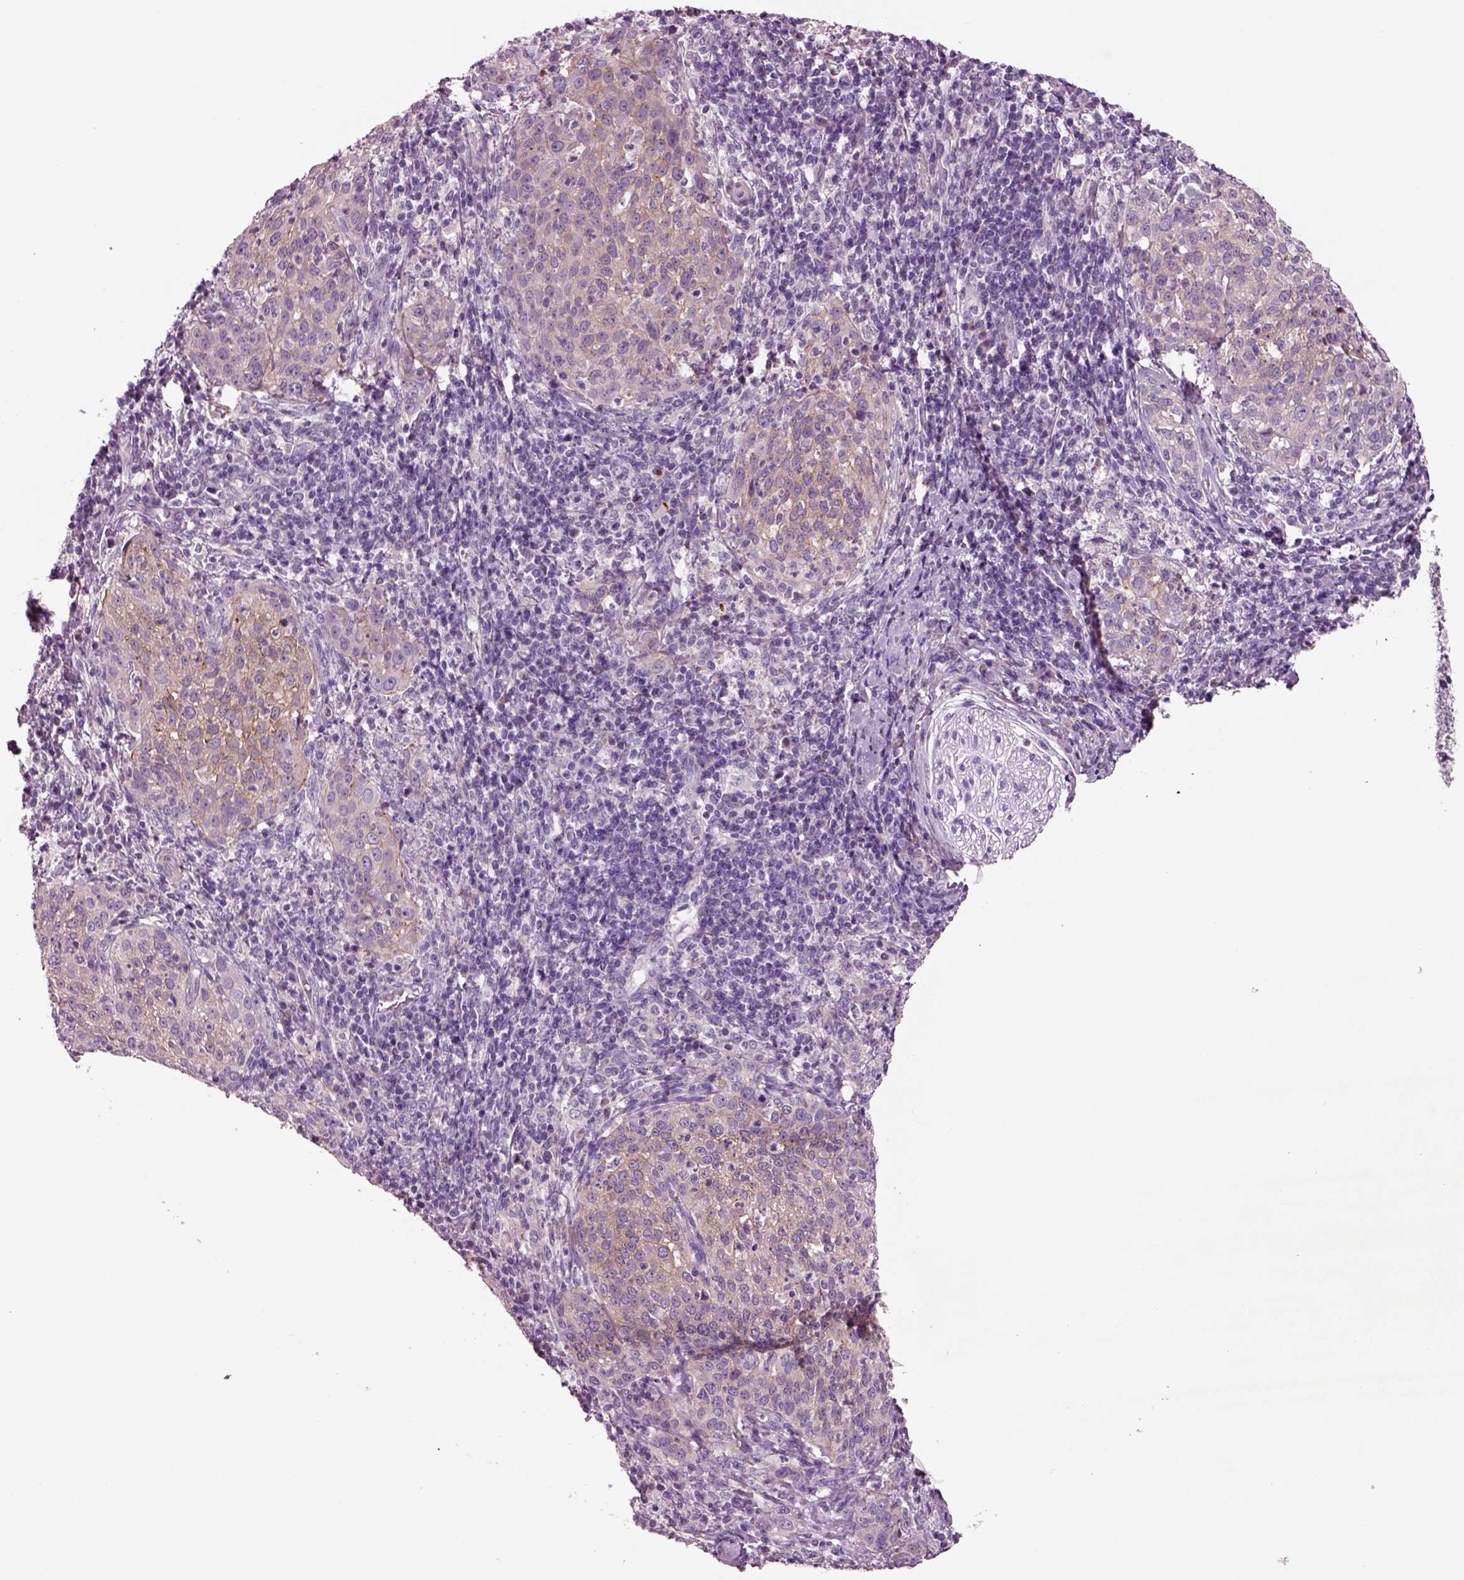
{"staining": {"intensity": "weak", "quantity": ">75%", "location": "cytoplasmic/membranous"}, "tissue": "cervical cancer", "cell_type": "Tumor cells", "image_type": "cancer", "snomed": [{"axis": "morphology", "description": "Squamous cell carcinoma, NOS"}, {"axis": "topography", "description": "Cervix"}], "caption": "The micrograph reveals immunohistochemical staining of squamous cell carcinoma (cervical). There is weak cytoplasmic/membranous expression is identified in approximately >75% of tumor cells. Using DAB (brown) and hematoxylin (blue) stains, captured at high magnification using brightfield microscopy.", "gene": "PLPP7", "patient": {"sex": "female", "age": 51}}